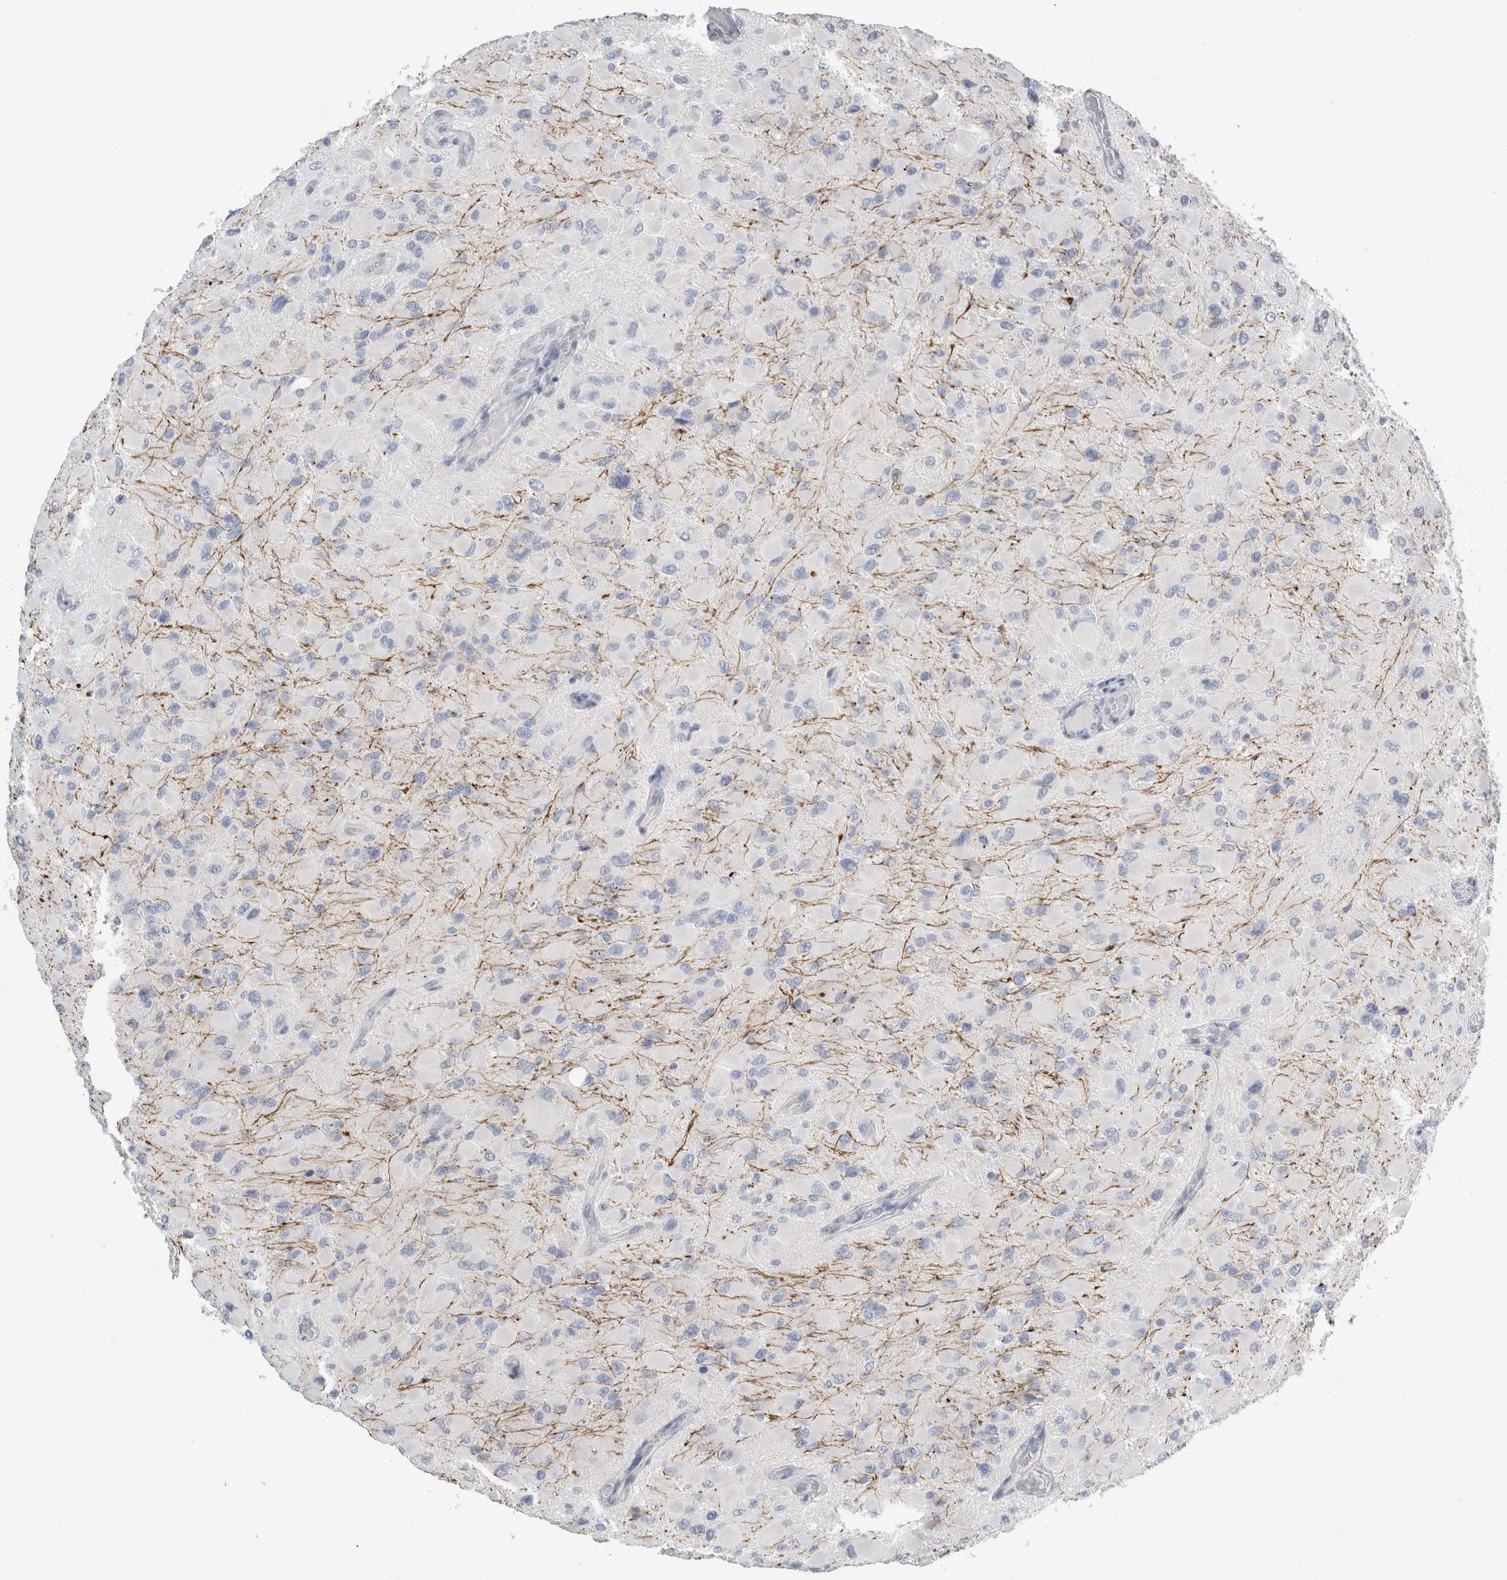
{"staining": {"intensity": "negative", "quantity": "none", "location": "none"}, "tissue": "glioma", "cell_type": "Tumor cells", "image_type": "cancer", "snomed": [{"axis": "morphology", "description": "Glioma, malignant, High grade"}, {"axis": "topography", "description": "Cerebral cortex"}], "caption": "This is an immunohistochemistry (IHC) image of glioma. There is no expression in tumor cells.", "gene": "NEFM", "patient": {"sex": "female", "age": 36}}